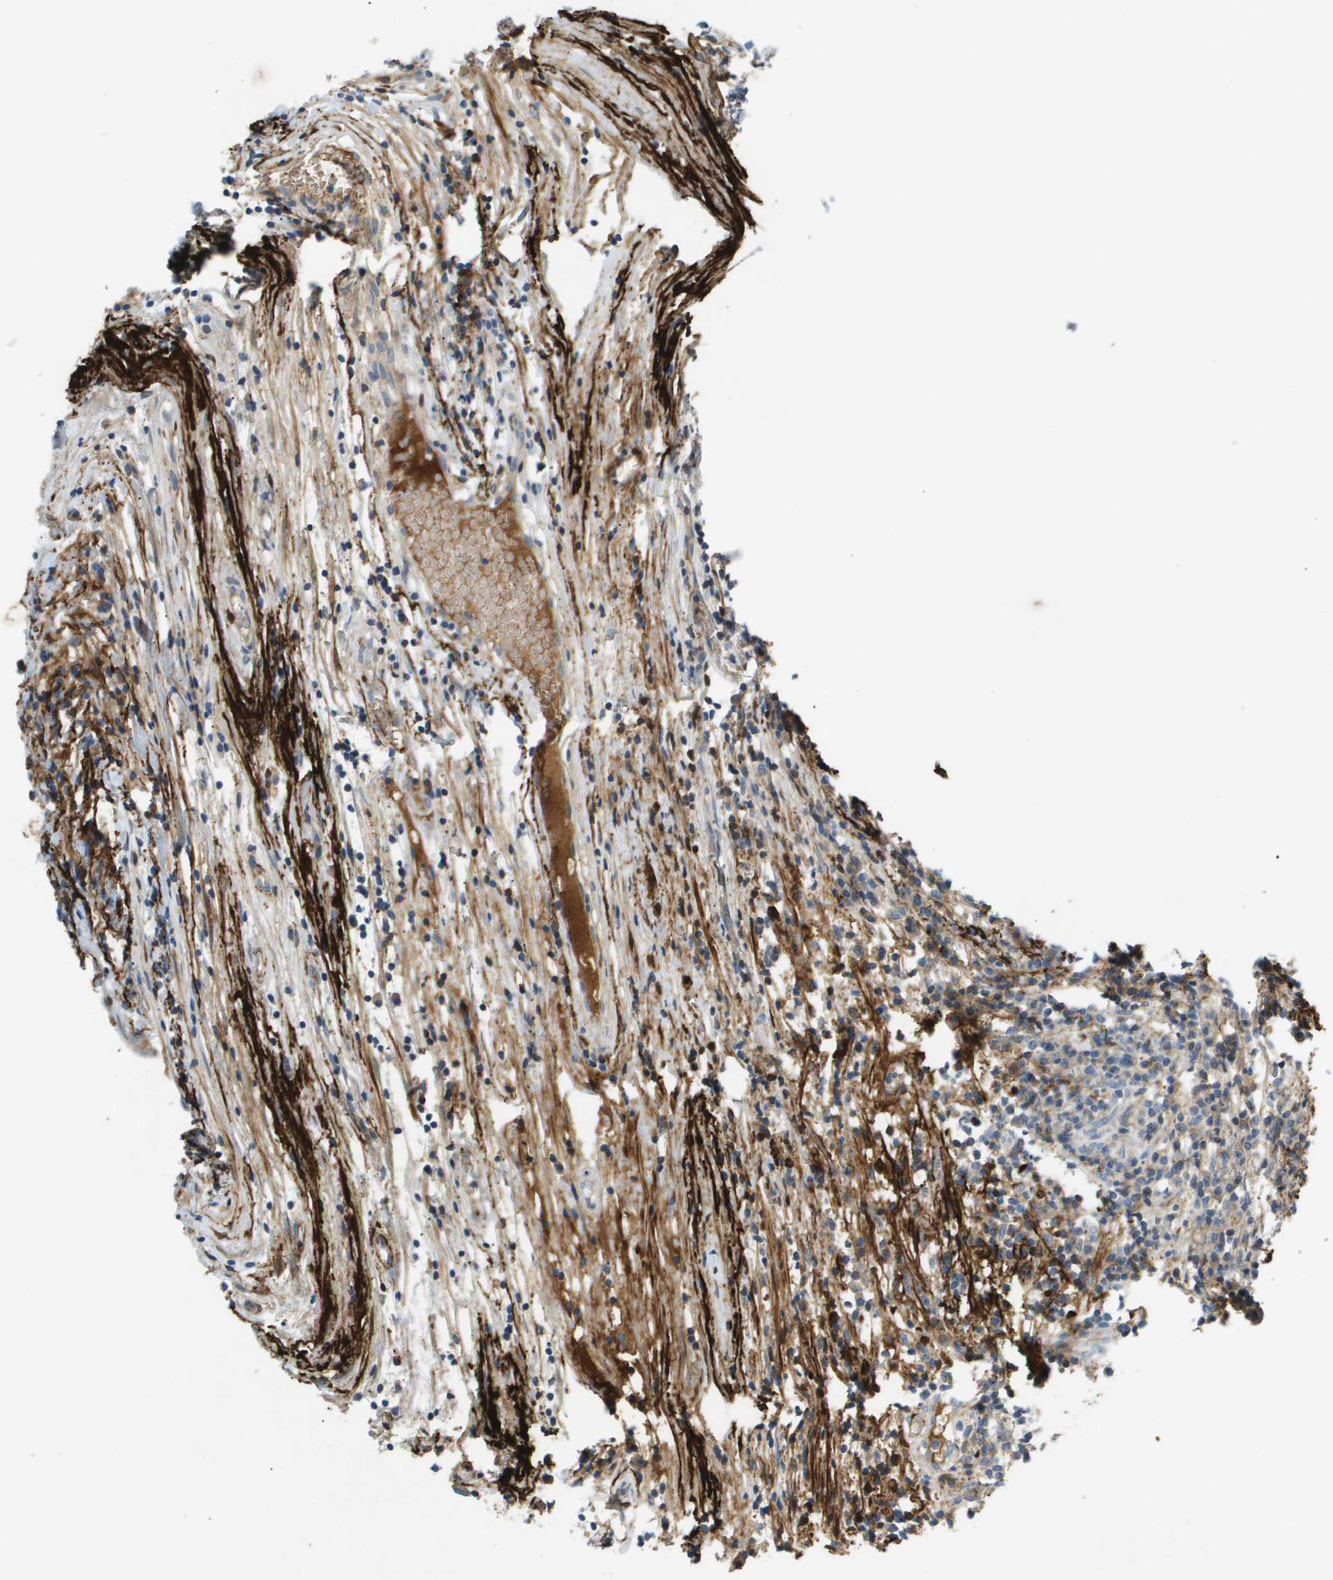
{"staining": {"intensity": "negative", "quantity": "none", "location": "none"}, "tissue": "testis cancer", "cell_type": "Tumor cells", "image_type": "cancer", "snomed": [{"axis": "morphology", "description": "Seminoma, NOS"}, {"axis": "topography", "description": "Testis"}], "caption": "Testis cancer (seminoma) stained for a protein using immunohistochemistry (IHC) exhibits no expression tumor cells.", "gene": "VTN", "patient": {"sex": "male", "age": 65}}